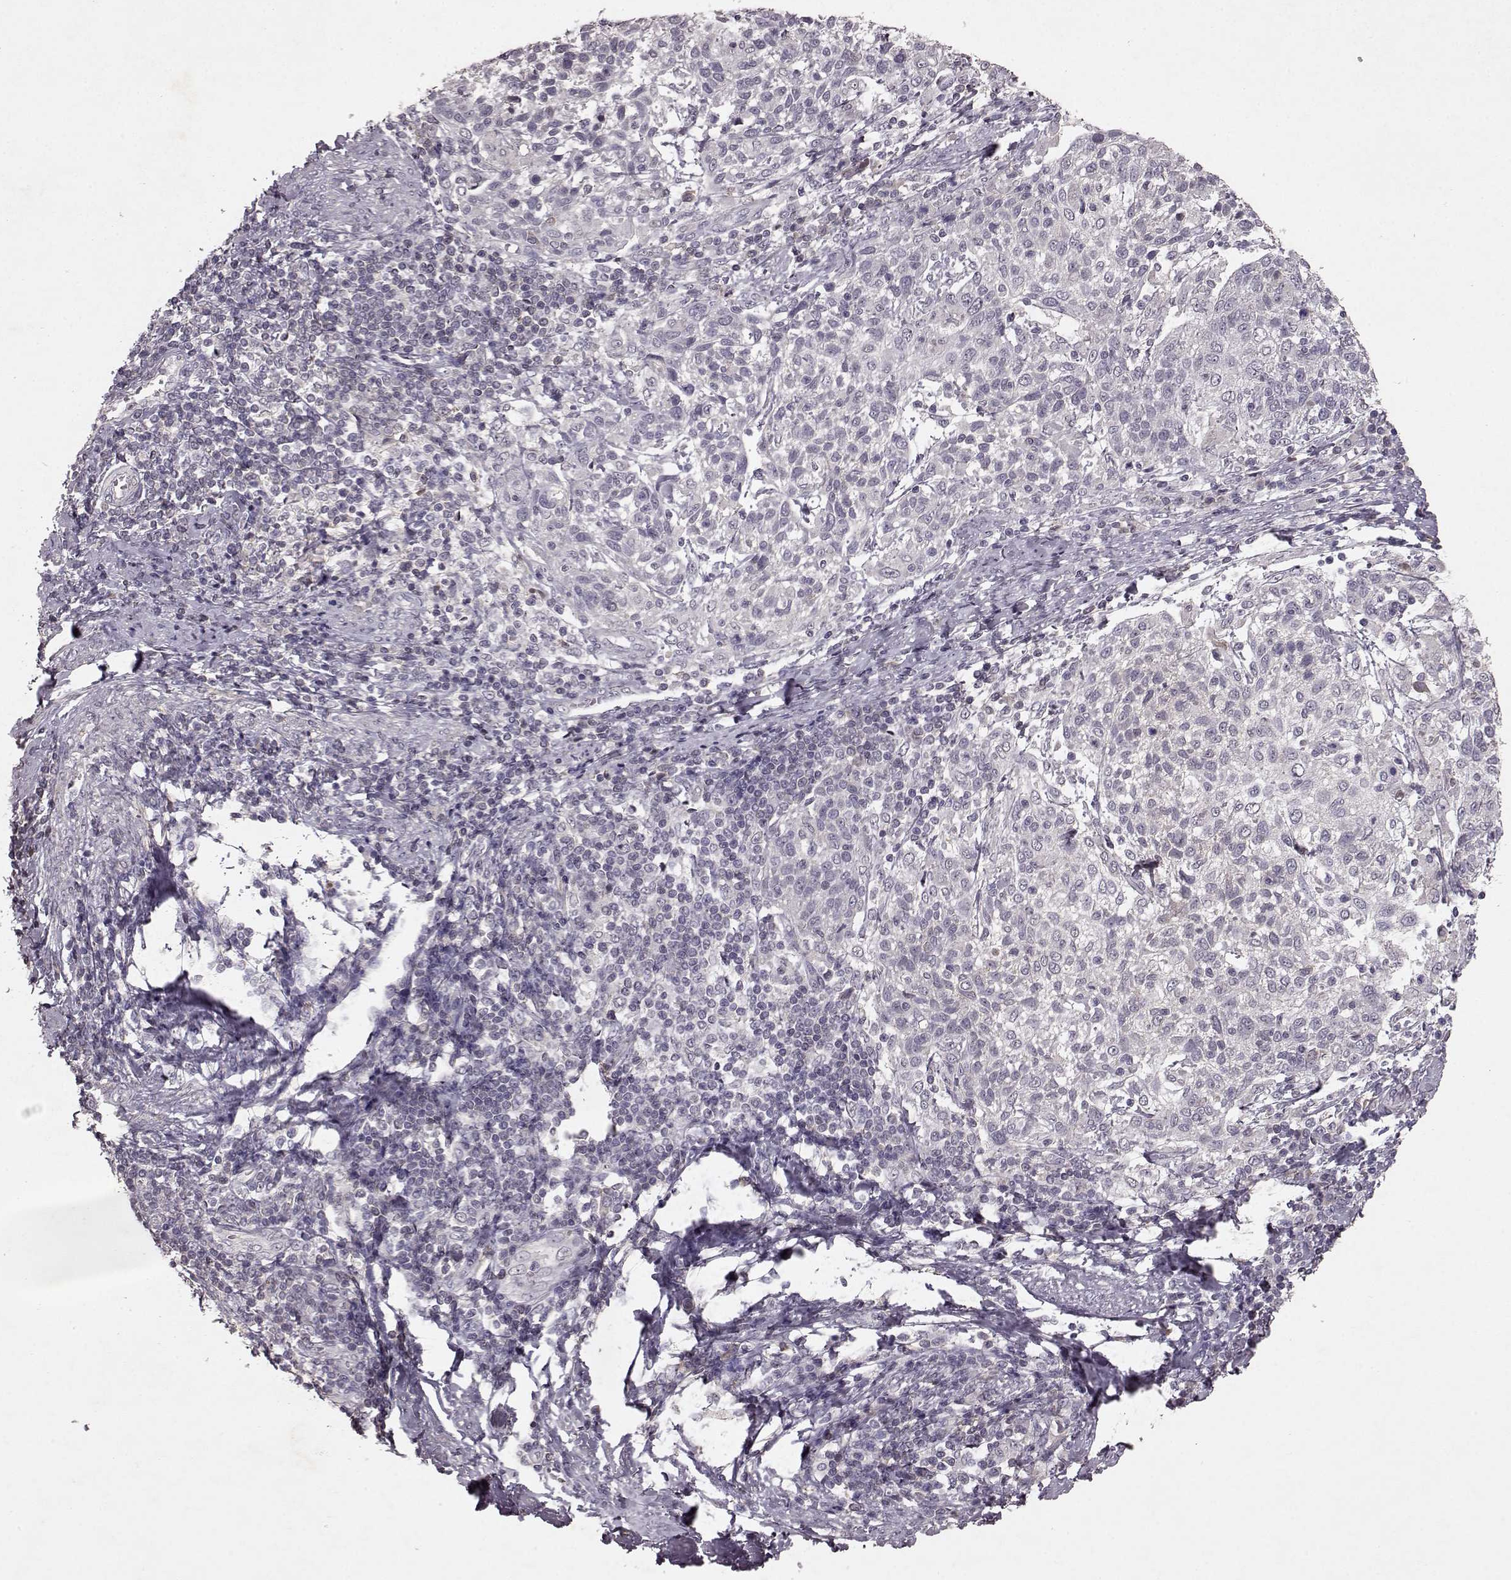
{"staining": {"intensity": "negative", "quantity": "none", "location": "none"}, "tissue": "cervical cancer", "cell_type": "Tumor cells", "image_type": "cancer", "snomed": [{"axis": "morphology", "description": "Squamous cell carcinoma, NOS"}, {"axis": "topography", "description": "Cervix"}], "caption": "Cervical cancer was stained to show a protein in brown. There is no significant expression in tumor cells.", "gene": "FRRS1L", "patient": {"sex": "female", "age": 61}}